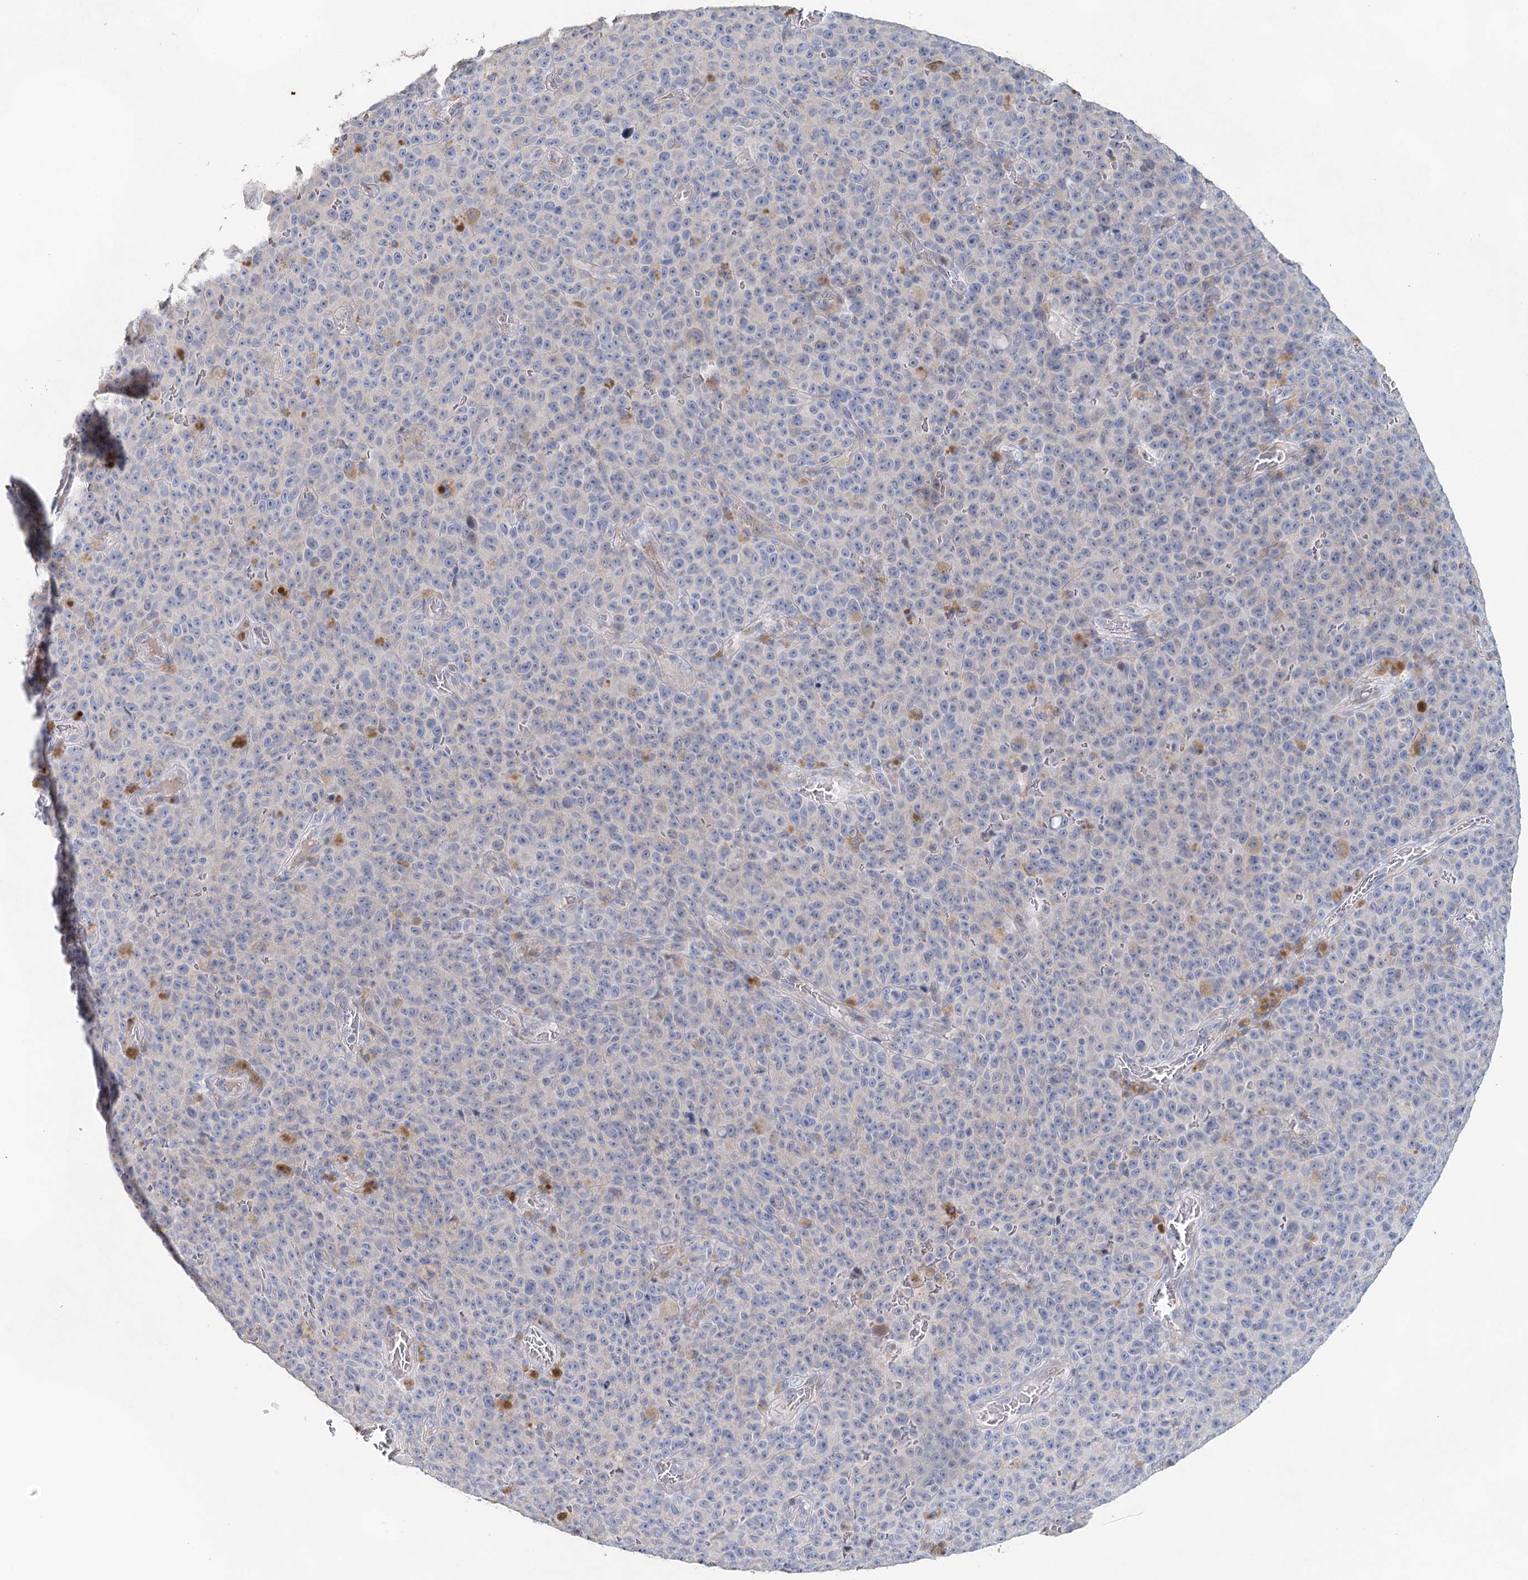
{"staining": {"intensity": "negative", "quantity": "none", "location": "none"}, "tissue": "melanoma", "cell_type": "Tumor cells", "image_type": "cancer", "snomed": [{"axis": "morphology", "description": "Malignant melanoma, NOS"}, {"axis": "topography", "description": "Skin"}], "caption": "Protein analysis of malignant melanoma shows no significant positivity in tumor cells.", "gene": "MYL6B", "patient": {"sex": "female", "age": 82}}